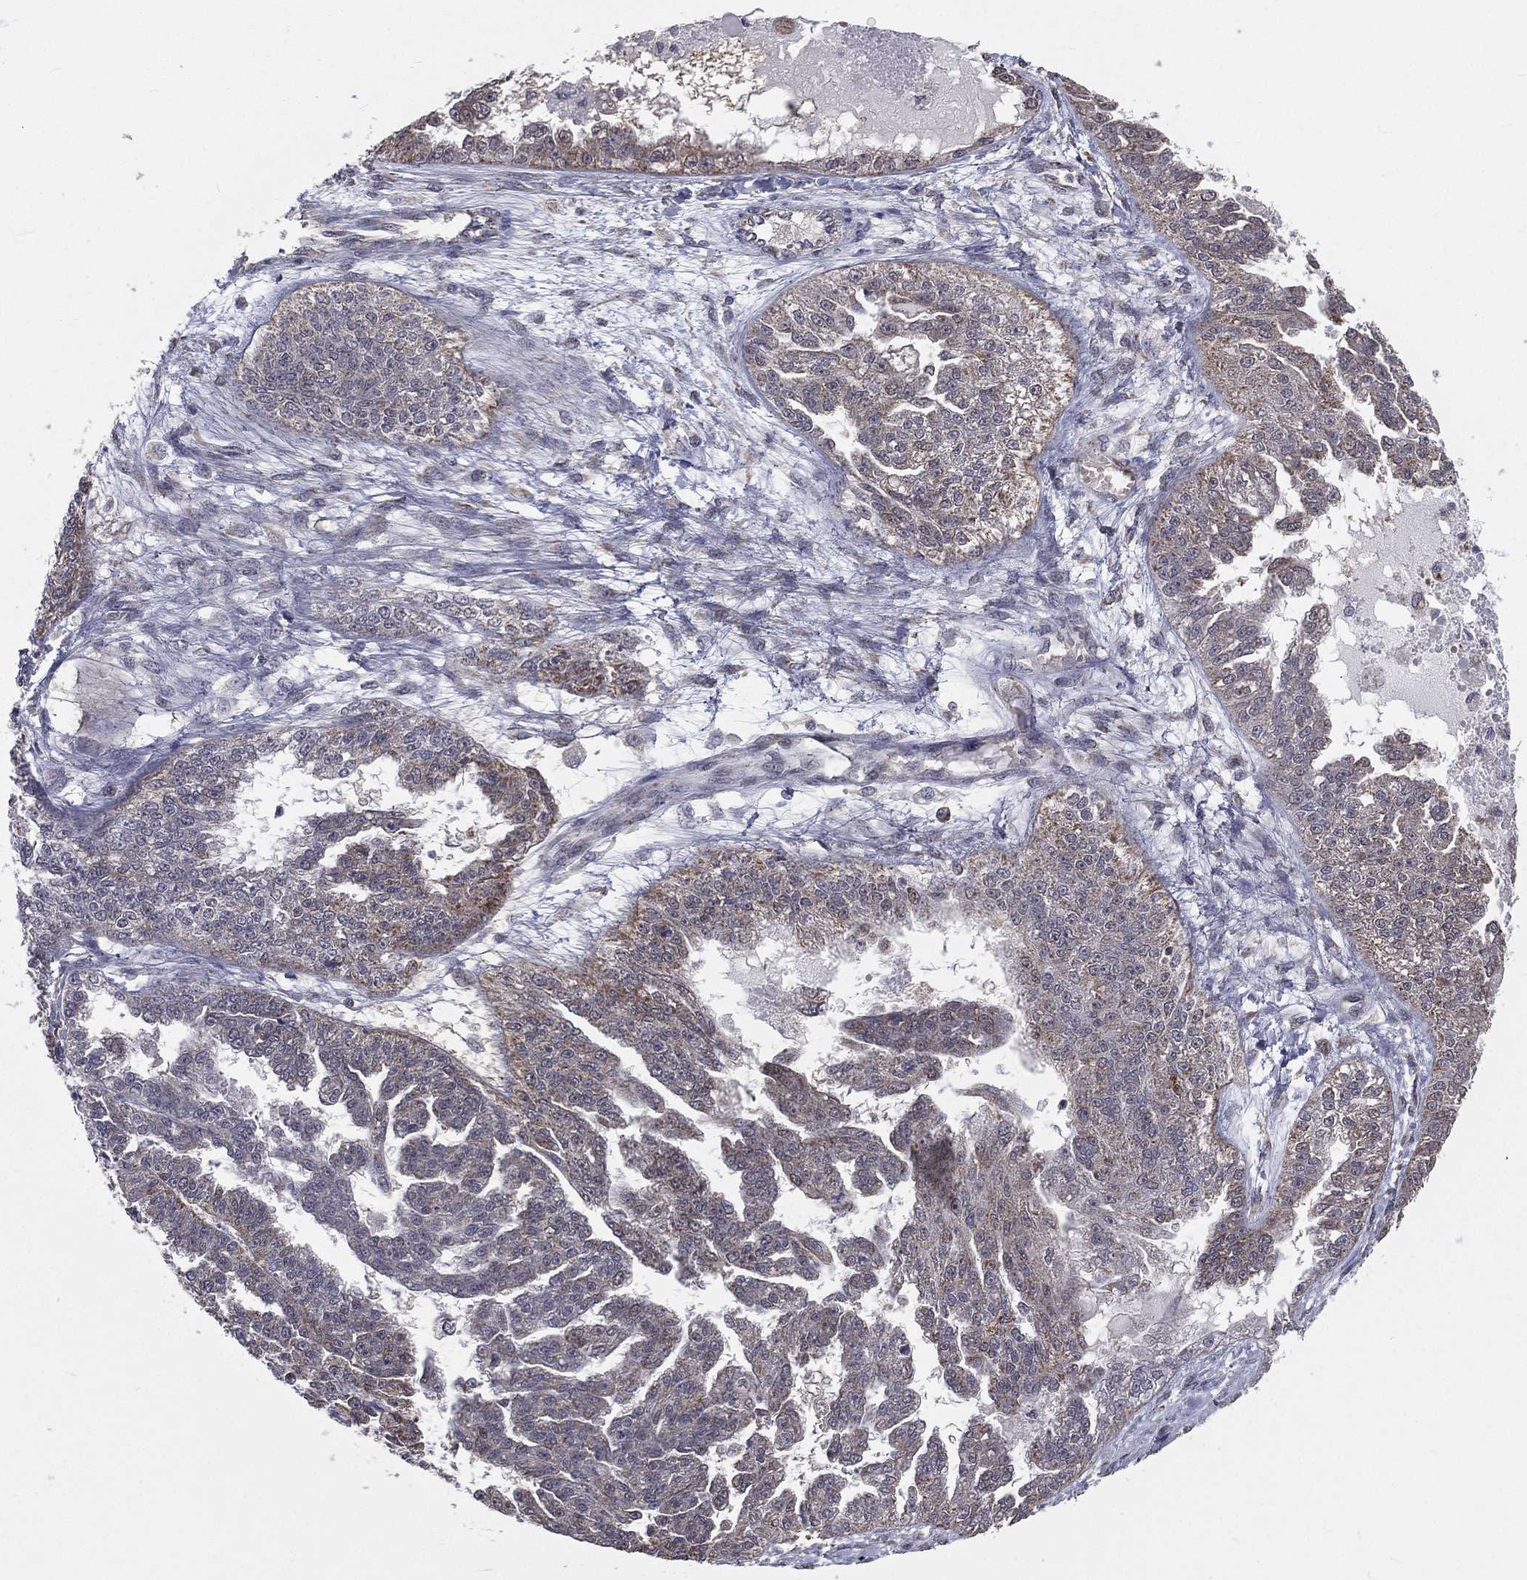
{"staining": {"intensity": "weak", "quantity": "<25%", "location": "cytoplasmic/membranous"}, "tissue": "ovarian cancer", "cell_type": "Tumor cells", "image_type": "cancer", "snomed": [{"axis": "morphology", "description": "Cystadenocarcinoma, serous, NOS"}, {"axis": "topography", "description": "Ovary"}], "caption": "Immunohistochemical staining of serous cystadenocarcinoma (ovarian) exhibits no significant expression in tumor cells. (DAB immunohistochemistry (IHC) visualized using brightfield microscopy, high magnification).", "gene": "MRPL46", "patient": {"sex": "female", "age": 58}}